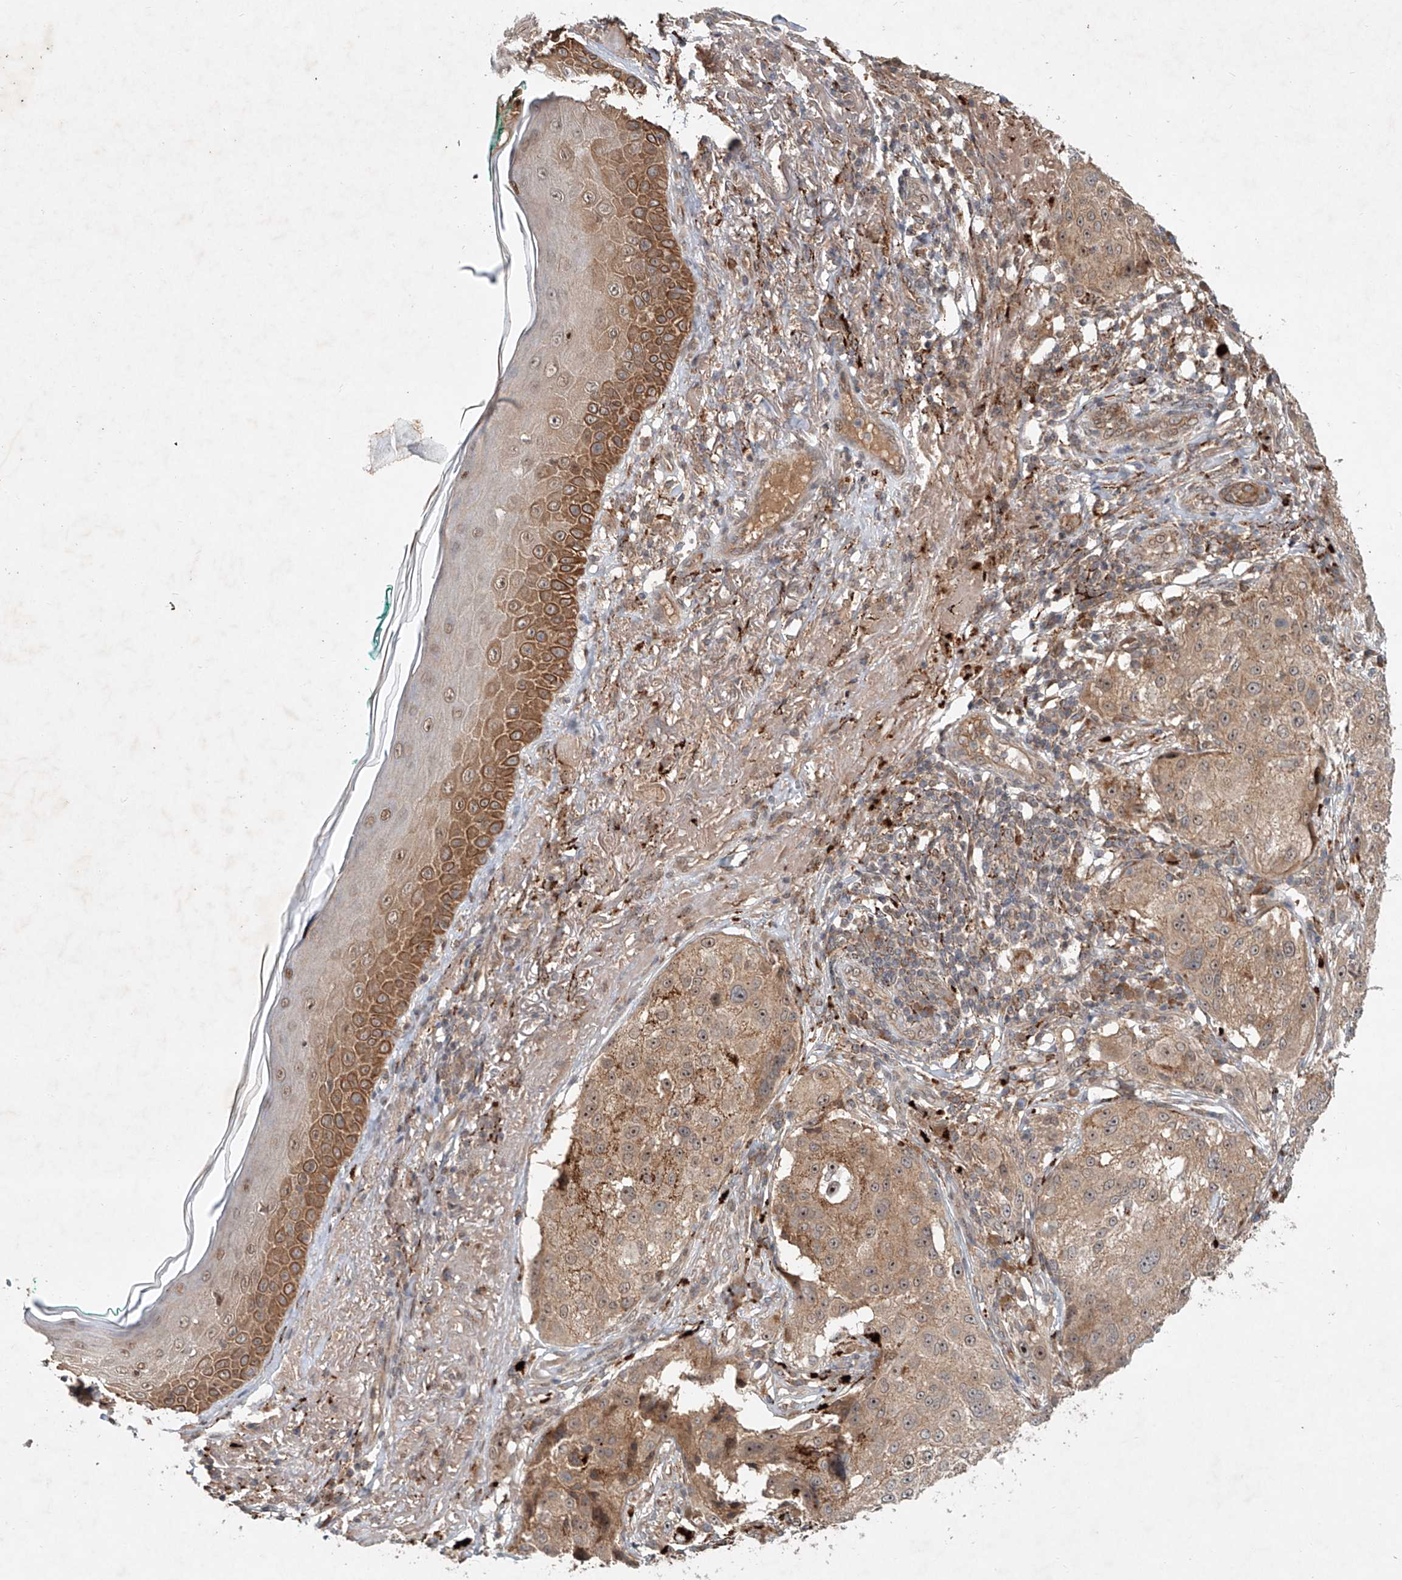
{"staining": {"intensity": "weak", "quantity": ">75%", "location": "cytoplasmic/membranous"}, "tissue": "melanoma", "cell_type": "Tumor cells", "image_type": "cancer", "snomed": [{"axis": "morphology", "description": "Necrosis, NOS"}, {"axis": "morphology", "description": "Malignant melanoma, NOS"}, {"axis": "topography", "description": "Skin"}], "caption": "A micrograph showing weak cytoplasmic/membranous positivity in about >75% of tumor cells in melanoma, as visualized by brown immunohistochemical staining.", "gene": "IER5", "patient": {"sex": "female", "age": 87}}